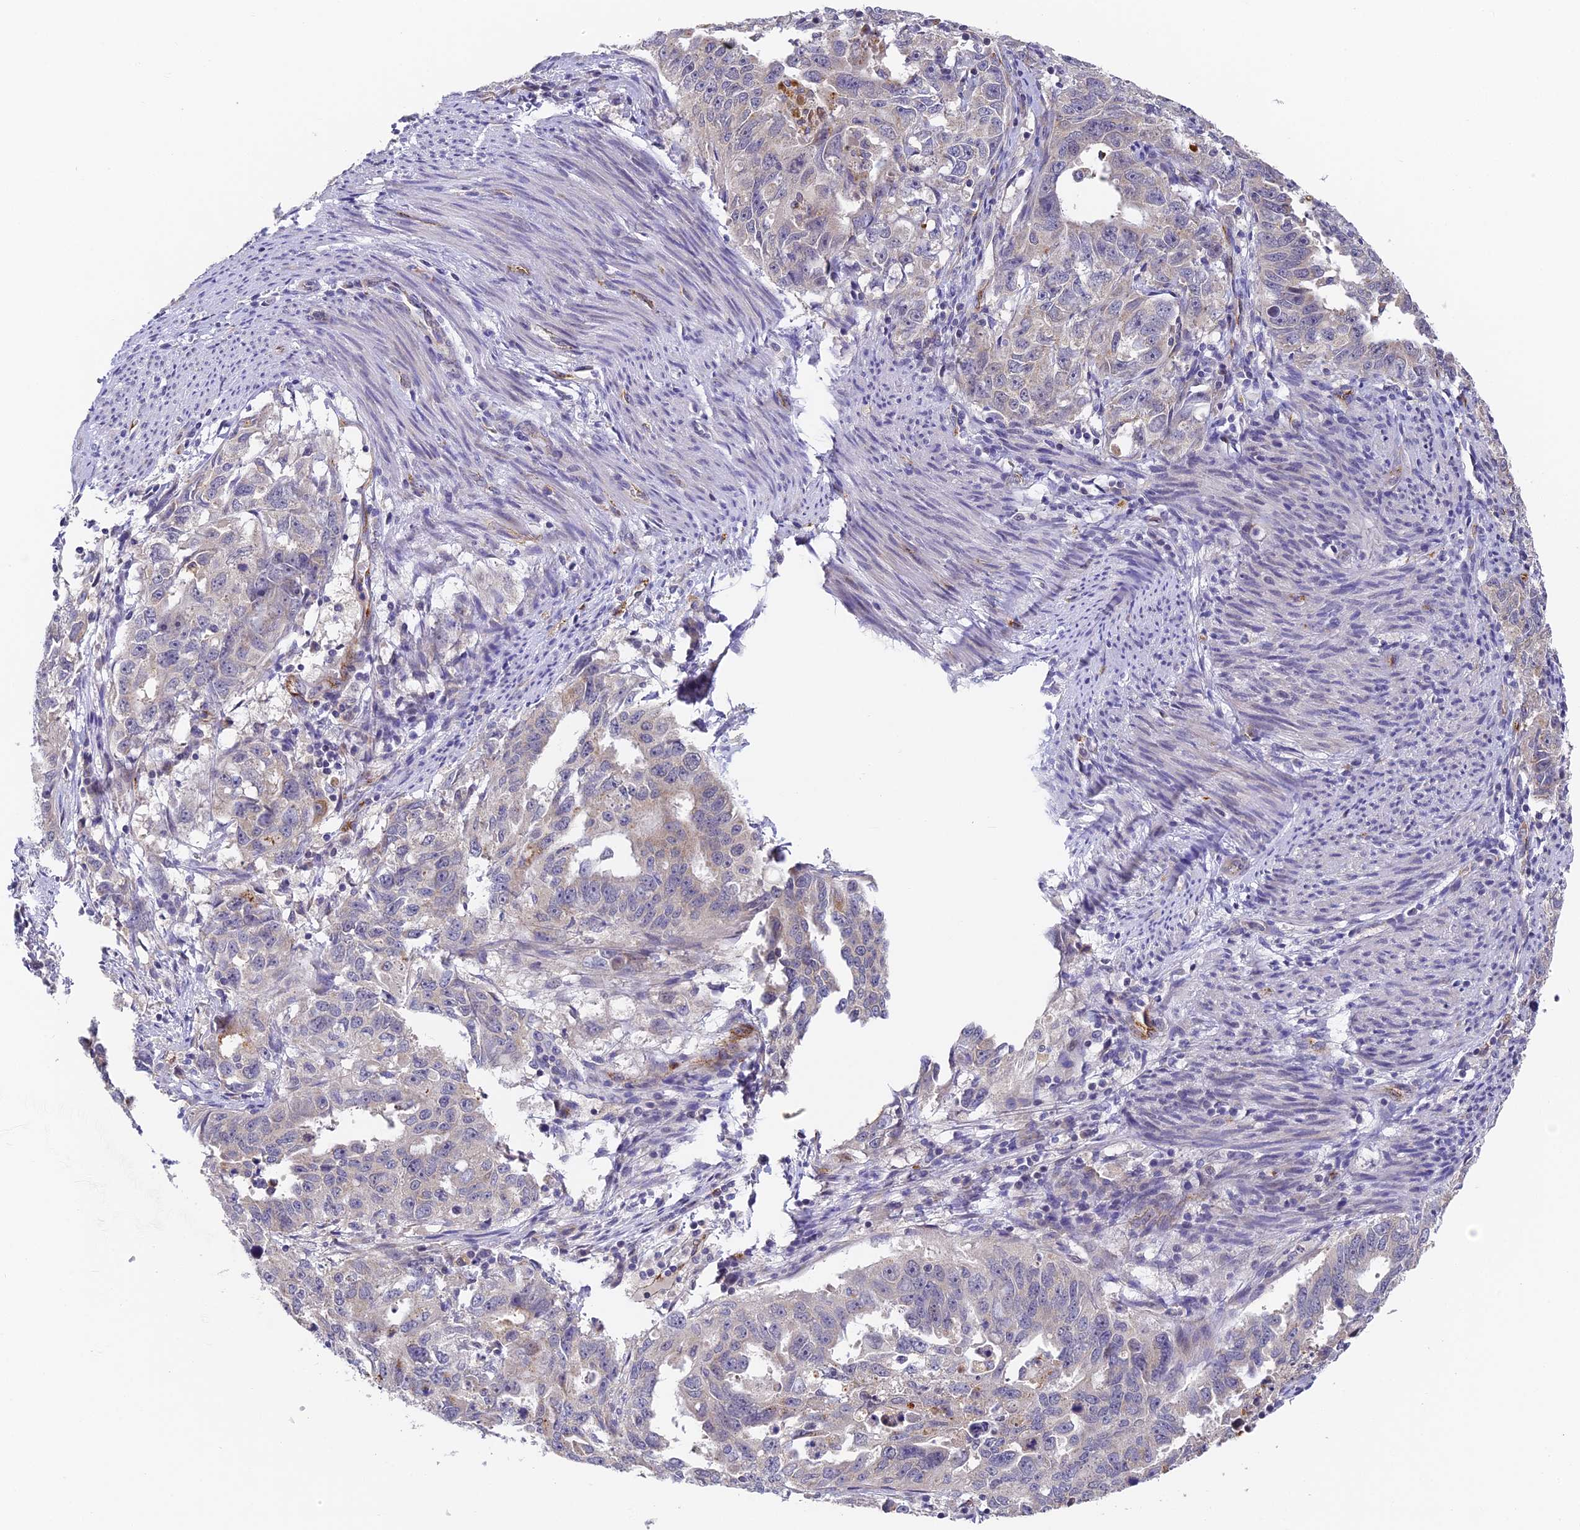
{"staining": {"intensity": "negative", "quantity": "none", "location": "none"}, "tissue": "endometrial cancer", "cell_type": "Tumor cells", "image_type": "cancer", "snomed": [{"axis": "morphology", "description": "Adenocarcinoma, NOS"}, {"axis": "topography", "description": "Endometrium"}], "caption": "Adenocarcinoma (endometrial) was stained to show a protein in brown. There is no significant expression in tumor cells. (Stains: DAB (3,3'-diaminobenzidine) IHC with hematoxylin counter stain, Microscopy: brightfield microscopy at high magnification).", "gene": "DNAAF10", "patient": {"sex": "female", "age": 65}}